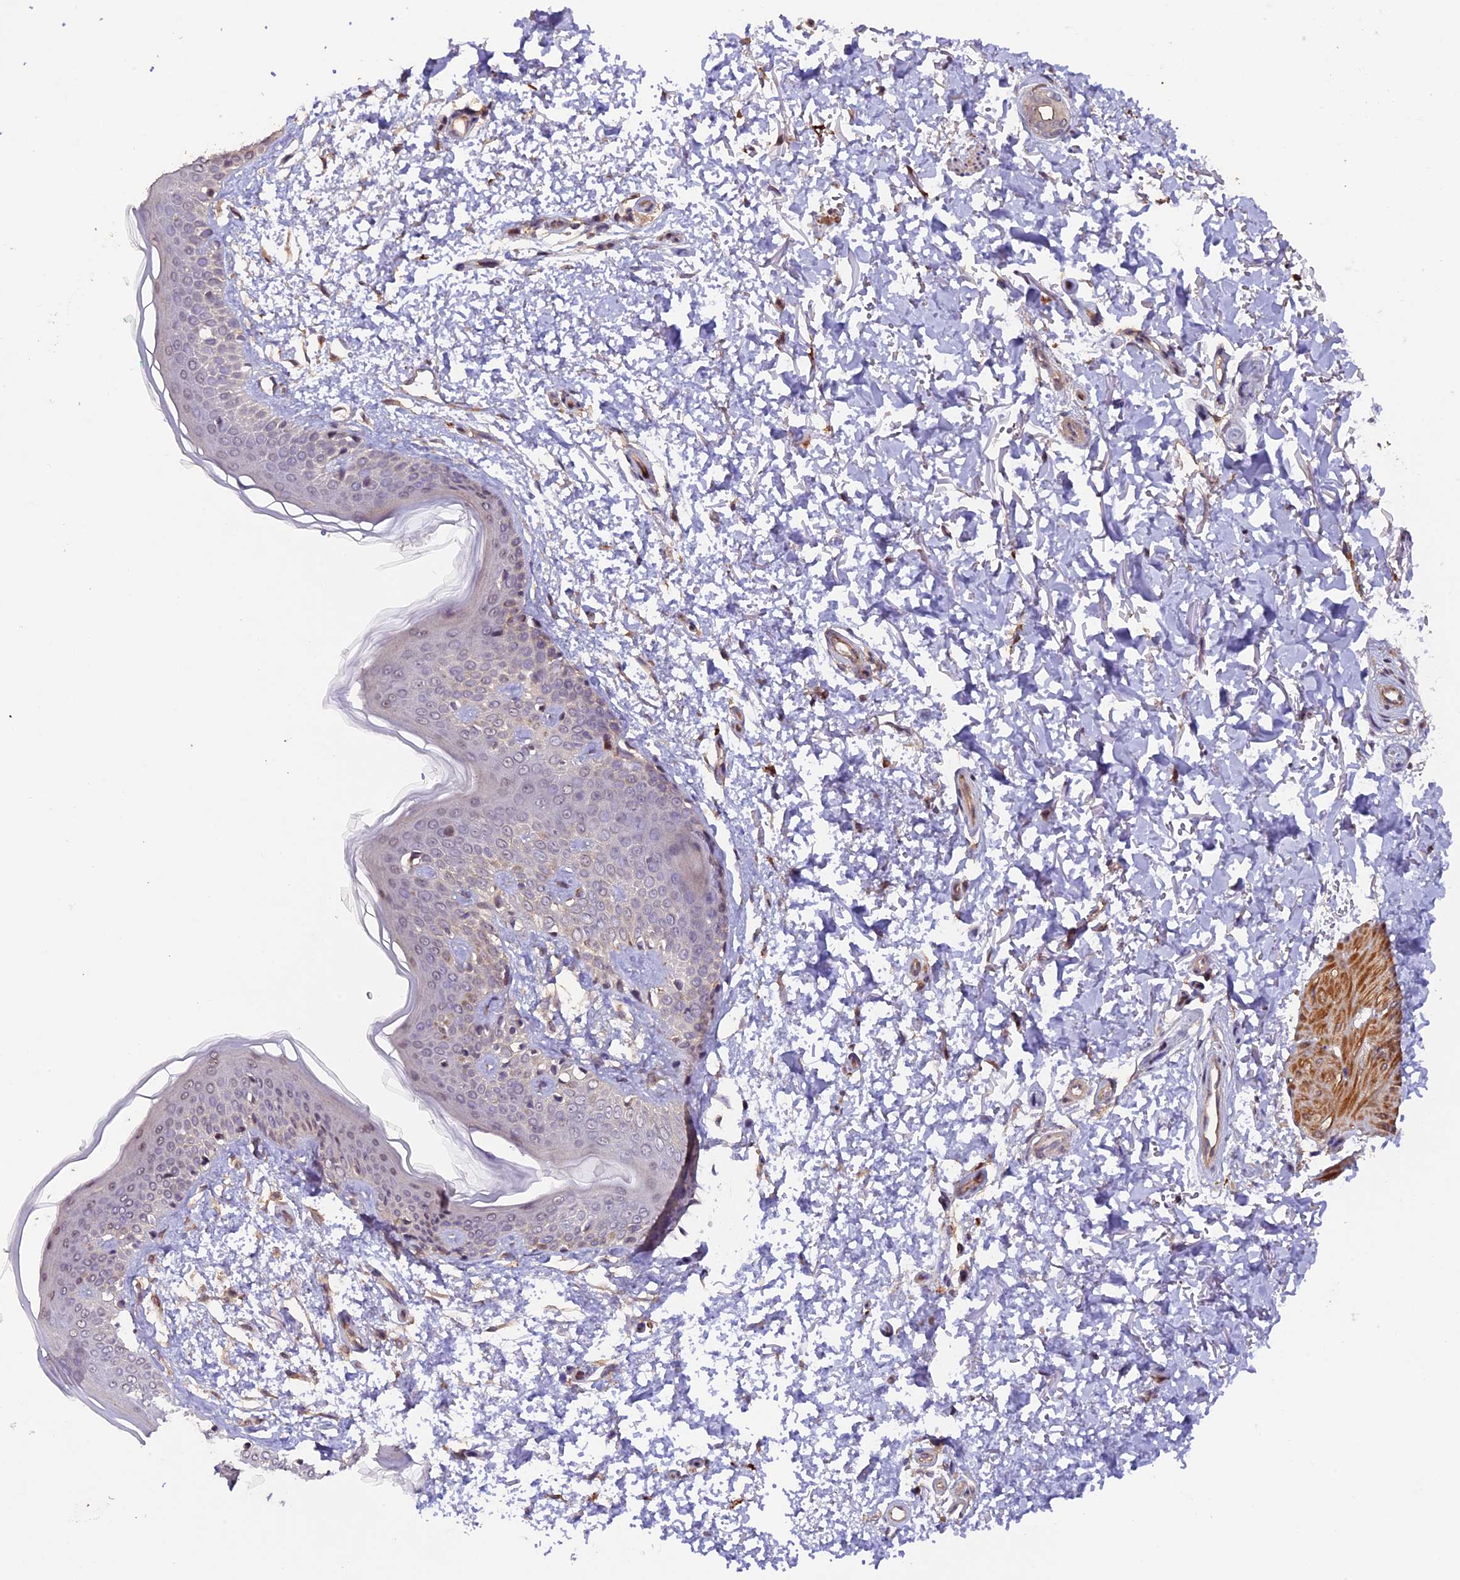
{"staining": {"intensity": "weak", "quantity": ">75%", "location": "cytoplasmic/membranous"}, "tissue": "skin", "cell_type": "Fibroblasts", "image_type": "normal", "snomed": [{"axis": "morphology", "description": "Normal tissue, NOS"}, {"axis": "topography", "description": "Skin"}], "caption": "Immunohistochemistry histopathology image of benign skin: skin stained using immunohistochemistry exhibits low levels of weak protein expression localized specifically in the cytoplasmic/membranous of fibroblasts, appearing as a cytoplasmic/membranous brown color.", "gene": "GNB5", "patient": {"sex": "male", "age": 66}}